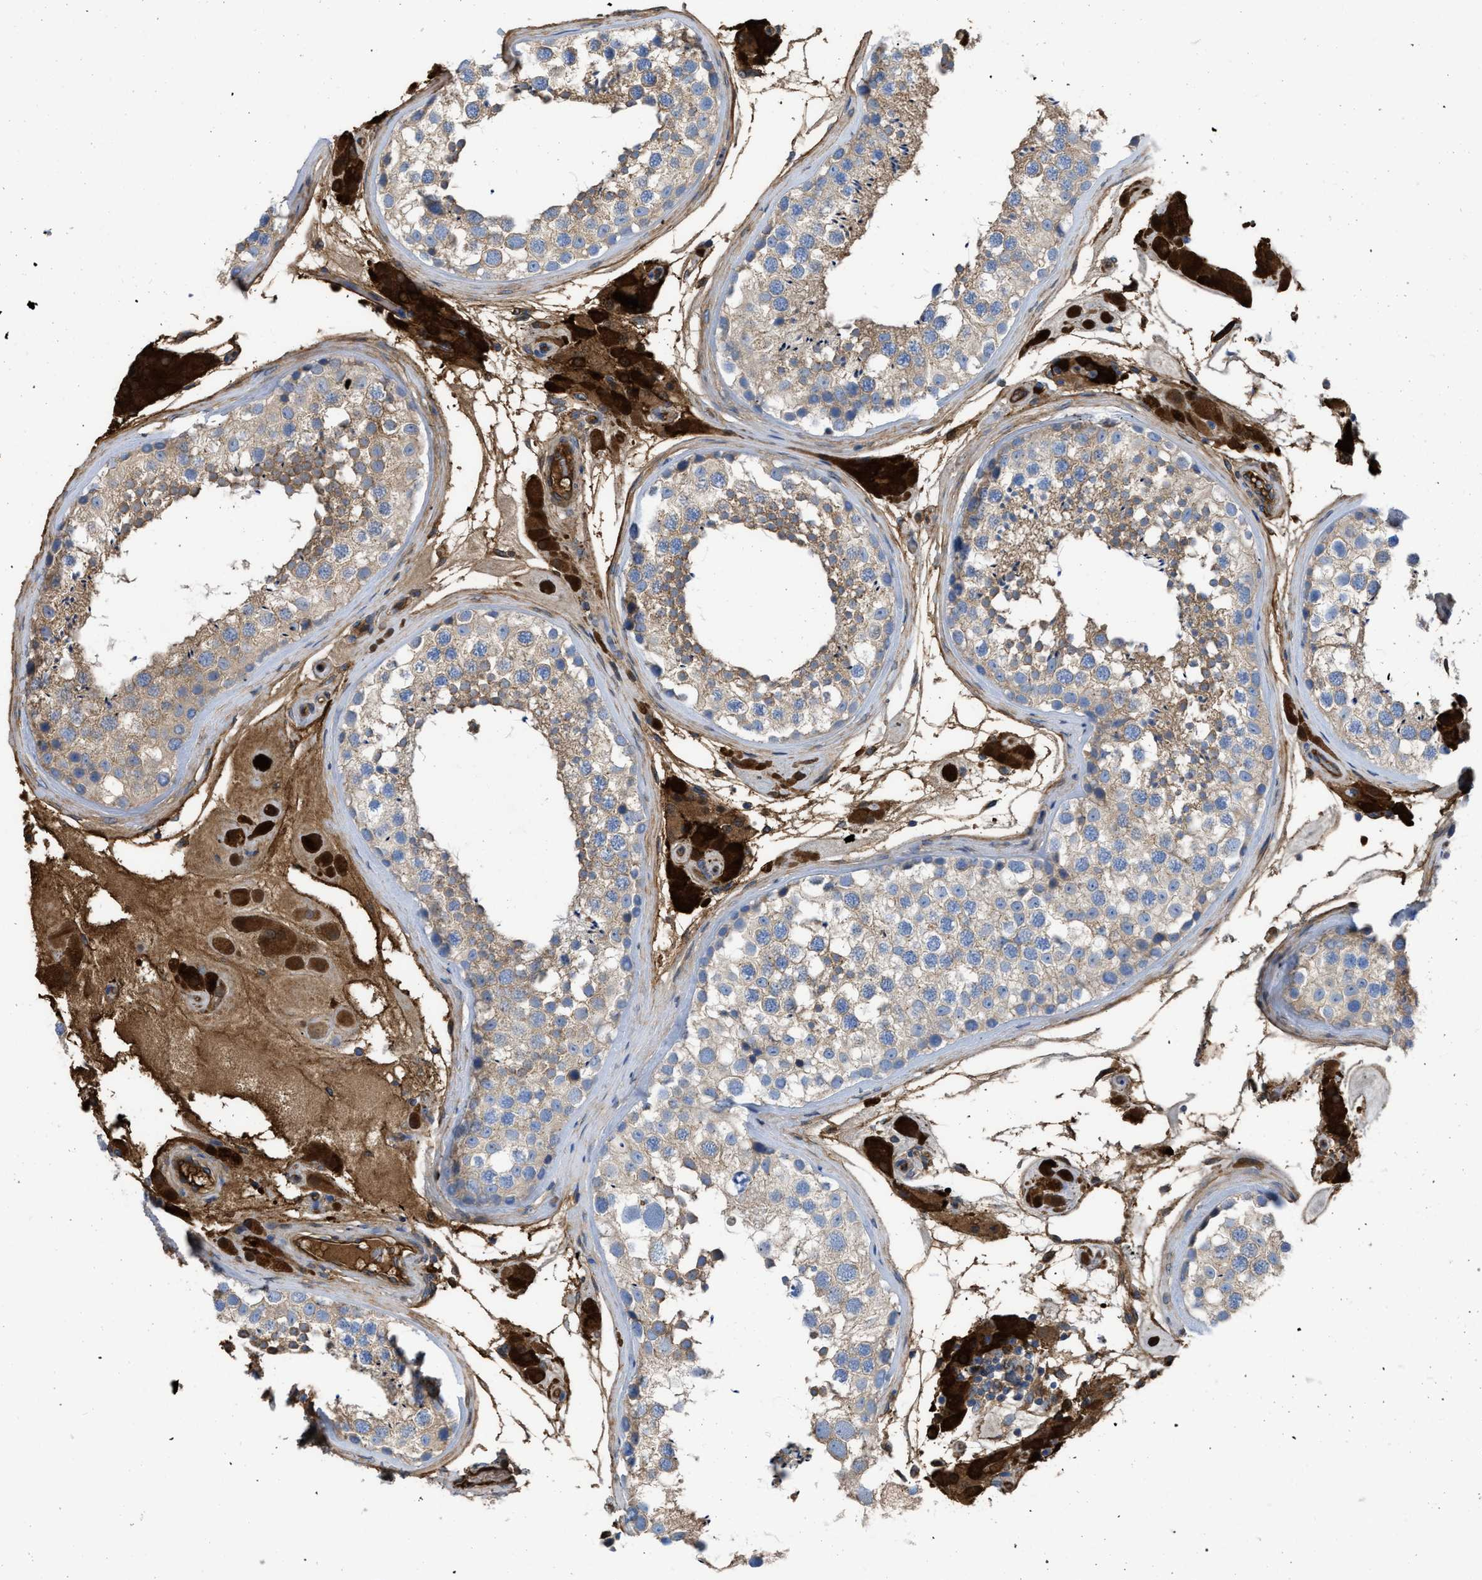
{"staining": {"intensity": "weak", "quantity": "25%-75%", "location": "cytoplasmic/membranous"}, "tissue": "testis", "cell_type": "Cells in seminiferous ducts", "image_type": "normal", "snomed": [{"axis": "morphology", "description": "Normal tissue, NOS"}, {"axis": "topography", "description": "Testis"}], "caption": "Protein expression analysis of benign testis displays weak cytoplasmic/membranous positivity in about 25%-75% of cells in seminiferous ducts. (DAB IHC with brightfield microscopy, high magnification).", "gene": "TRIOBP", "patient": {"sex": "male", "age": 46}}